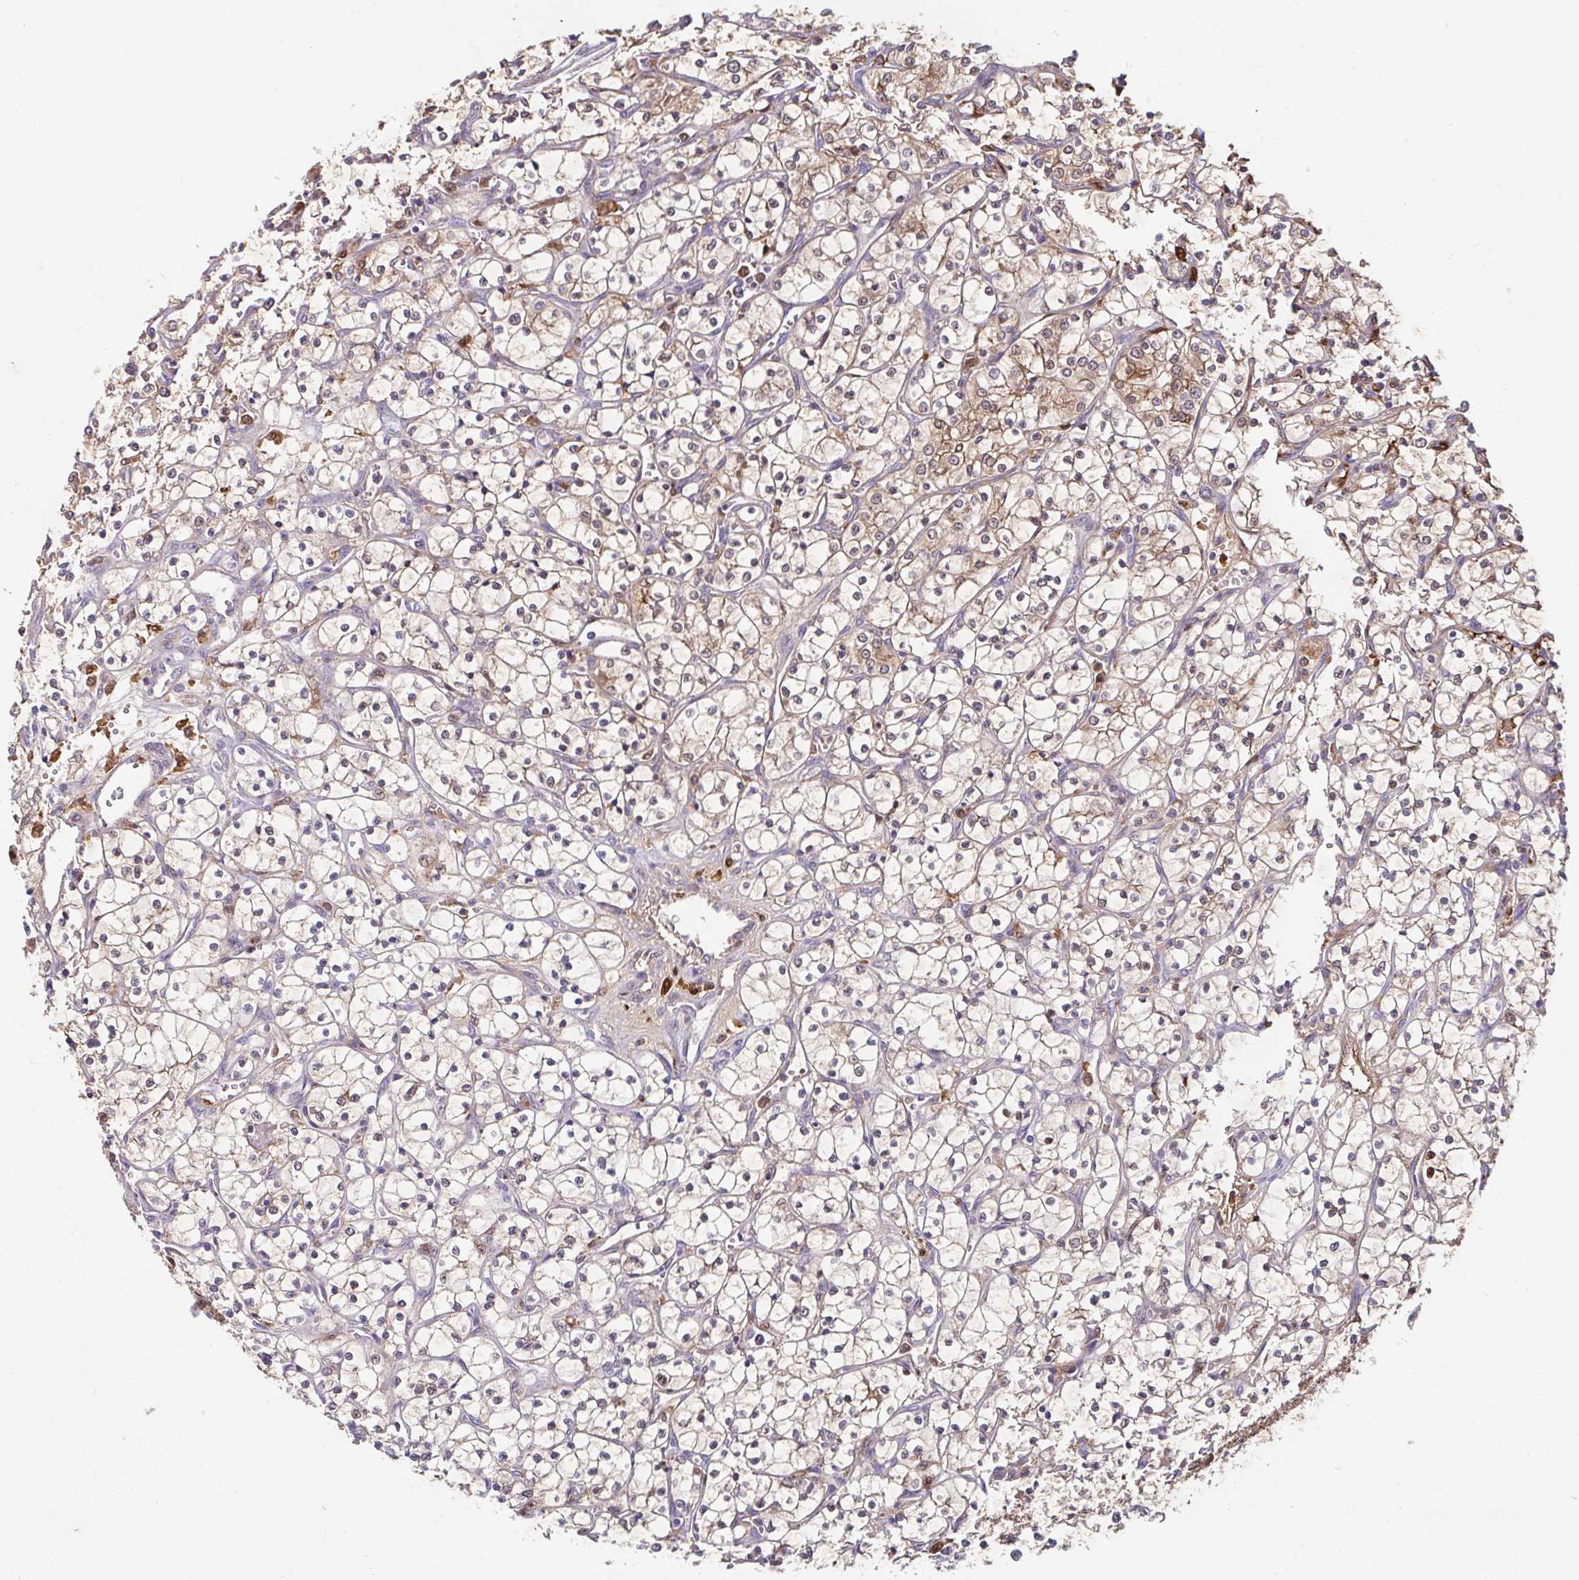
{"staining": {"intensity": "weak", "quantity": "<25%", "location": "cytoplasmic/membranous"}, "tissue": "renal cancer", "cell_type": "Tumor cells", "image_type": "cancer", "snomed": [{"axis": "morphology", "description": "Adenocarcinoma, NOS"}, {"axis": "topography", "description": "Kidney"}], "caption": "Human renal adenocarcinoma stained for a protein using immunohistochemistry shows no positivity in tumor cells.", "gene": "BLVRA", "patient": {"sex": "female", "age": 69}}